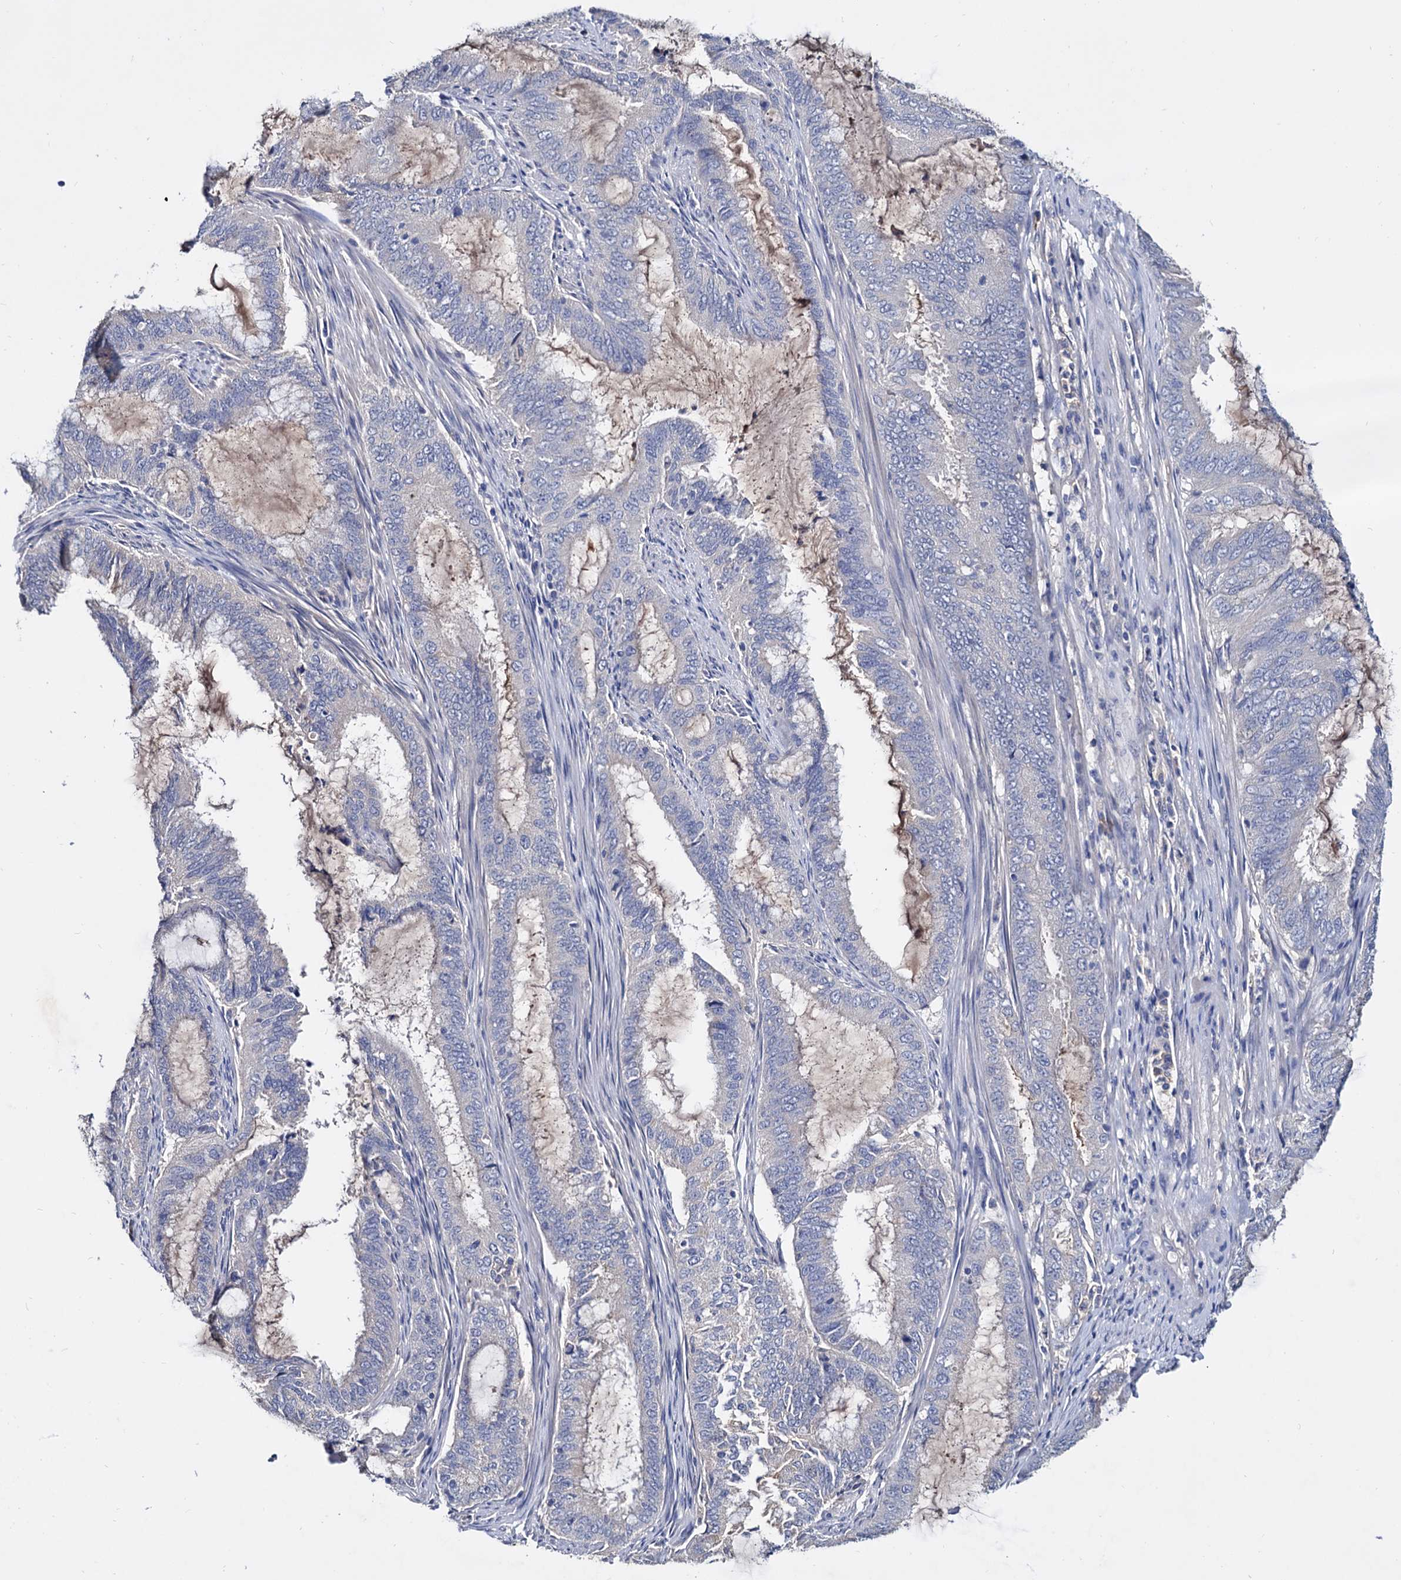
{"staining": {"intensity": "negative", "quantity": "none", "location": "none"}, "tissue": "endometrial cancer", "cell_type": "Tumor cells", "image_type": "cancer", "snomed": [{"axis": "morphology", "description": "Adenocarcinoma, NOS"}, {"axis": "topography", "description": "Endometrium"}], "caption": "Immunohistochemical staining of human endometrial adenocarcinoma exhibits no significant positivity in tumor cells. The staining was performed using DAB (3,3'-diaminobenzidine) to visualize the protein expression in brown, while the nuclei were stained in blue with hematoxylin (Magnification: 20x).", "gene": "NPAS4", "patient": {"sex": "female", "age": 51}}